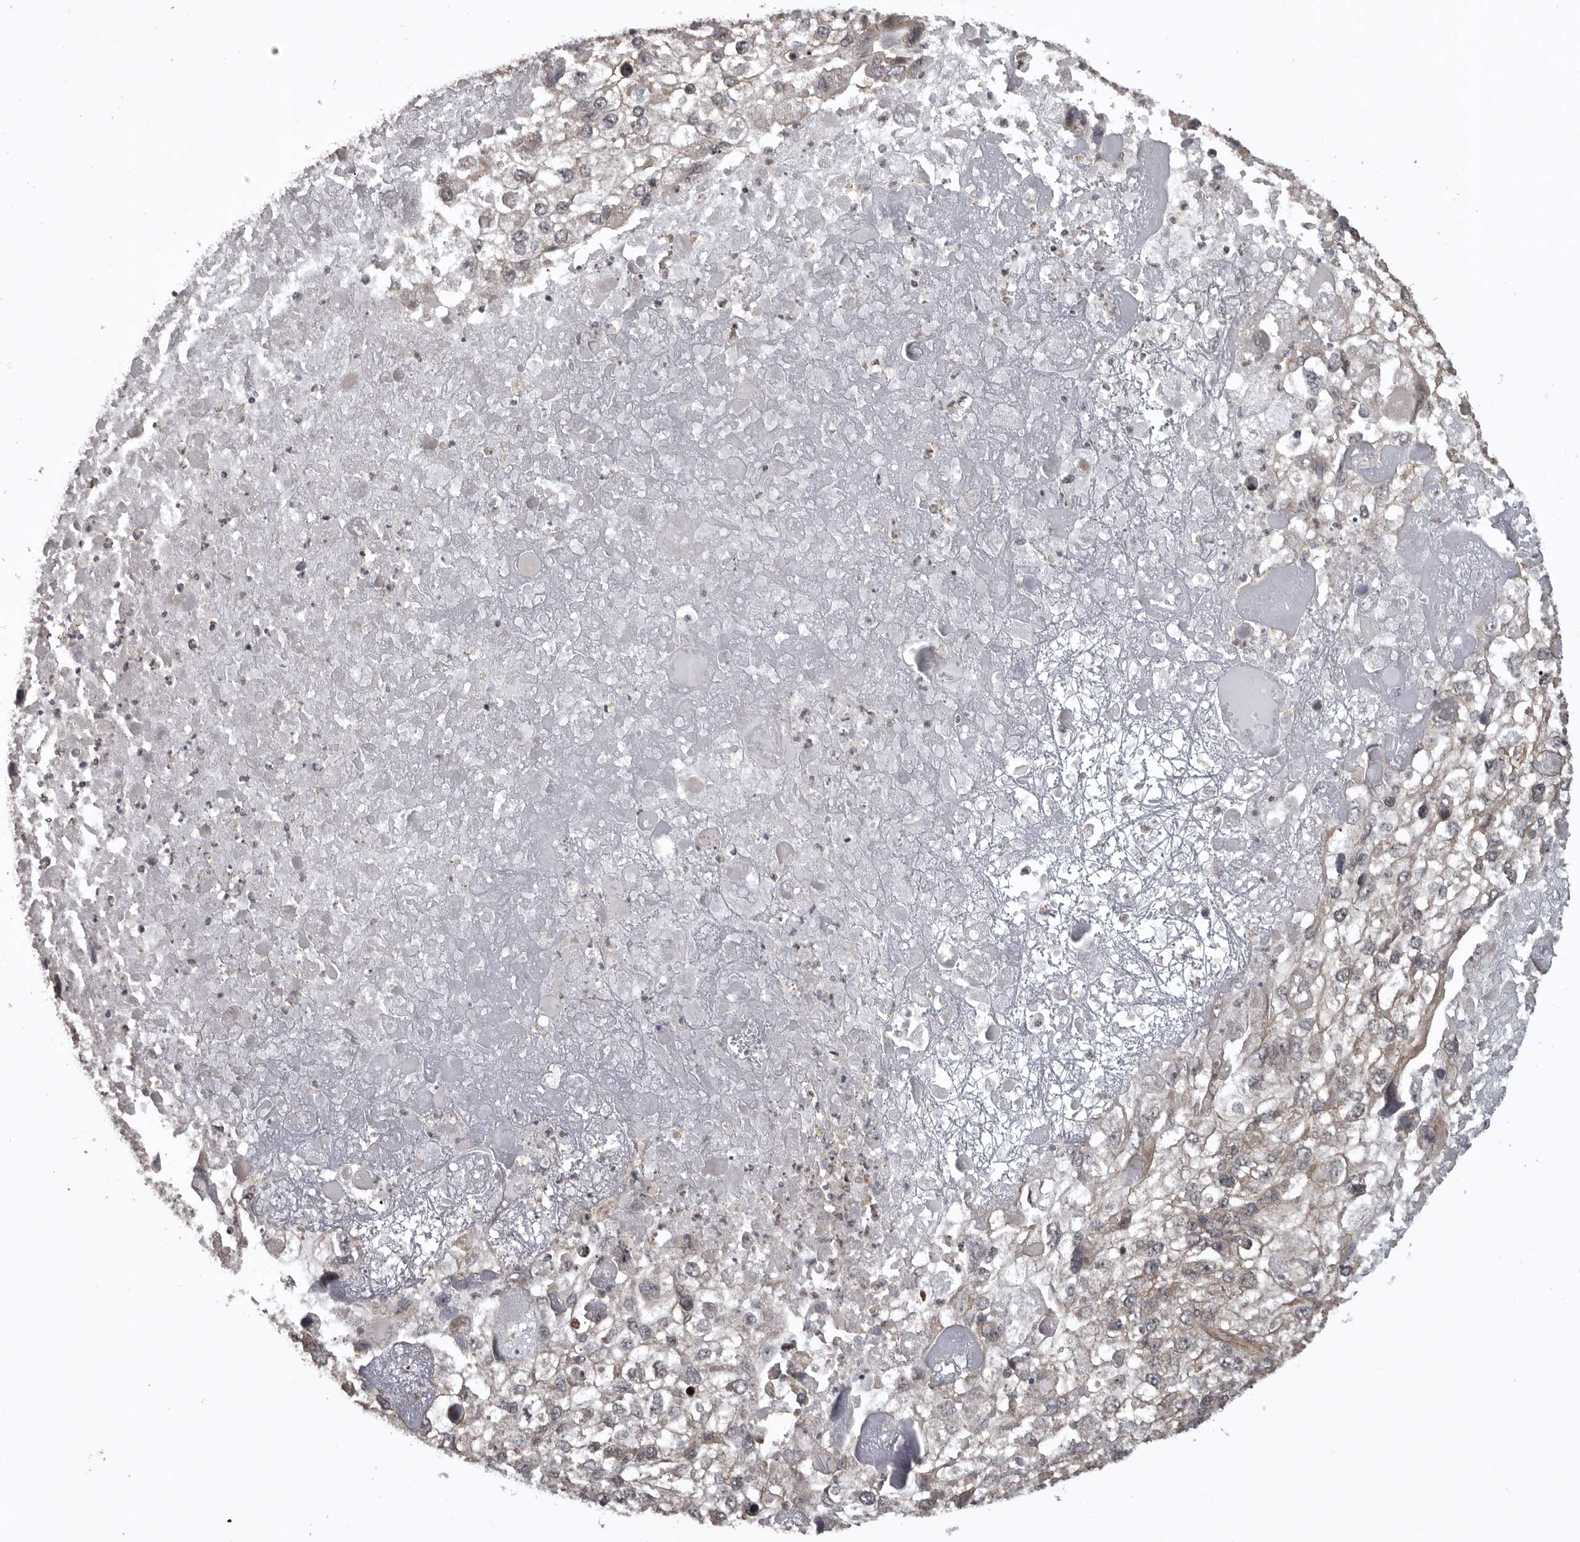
{"staining": {"intensity": "negative", "quantity": "none", "location": "none"}, "tissue": "endometrial cancer", "cell_type": "Tumor cells", "image_type": "cancer", "snomed": [{"axis": "morphology", "description": "Adenocarcinoma, NOS"}, {"axis": "topography", "description": "Endometrium"}], "caption": "This is an IHC histopathology image of endometrial cancer. There is no staining in tumor cells.", "gene": "DNAJC8", "patient": {"sex": "female", "age": 49}}